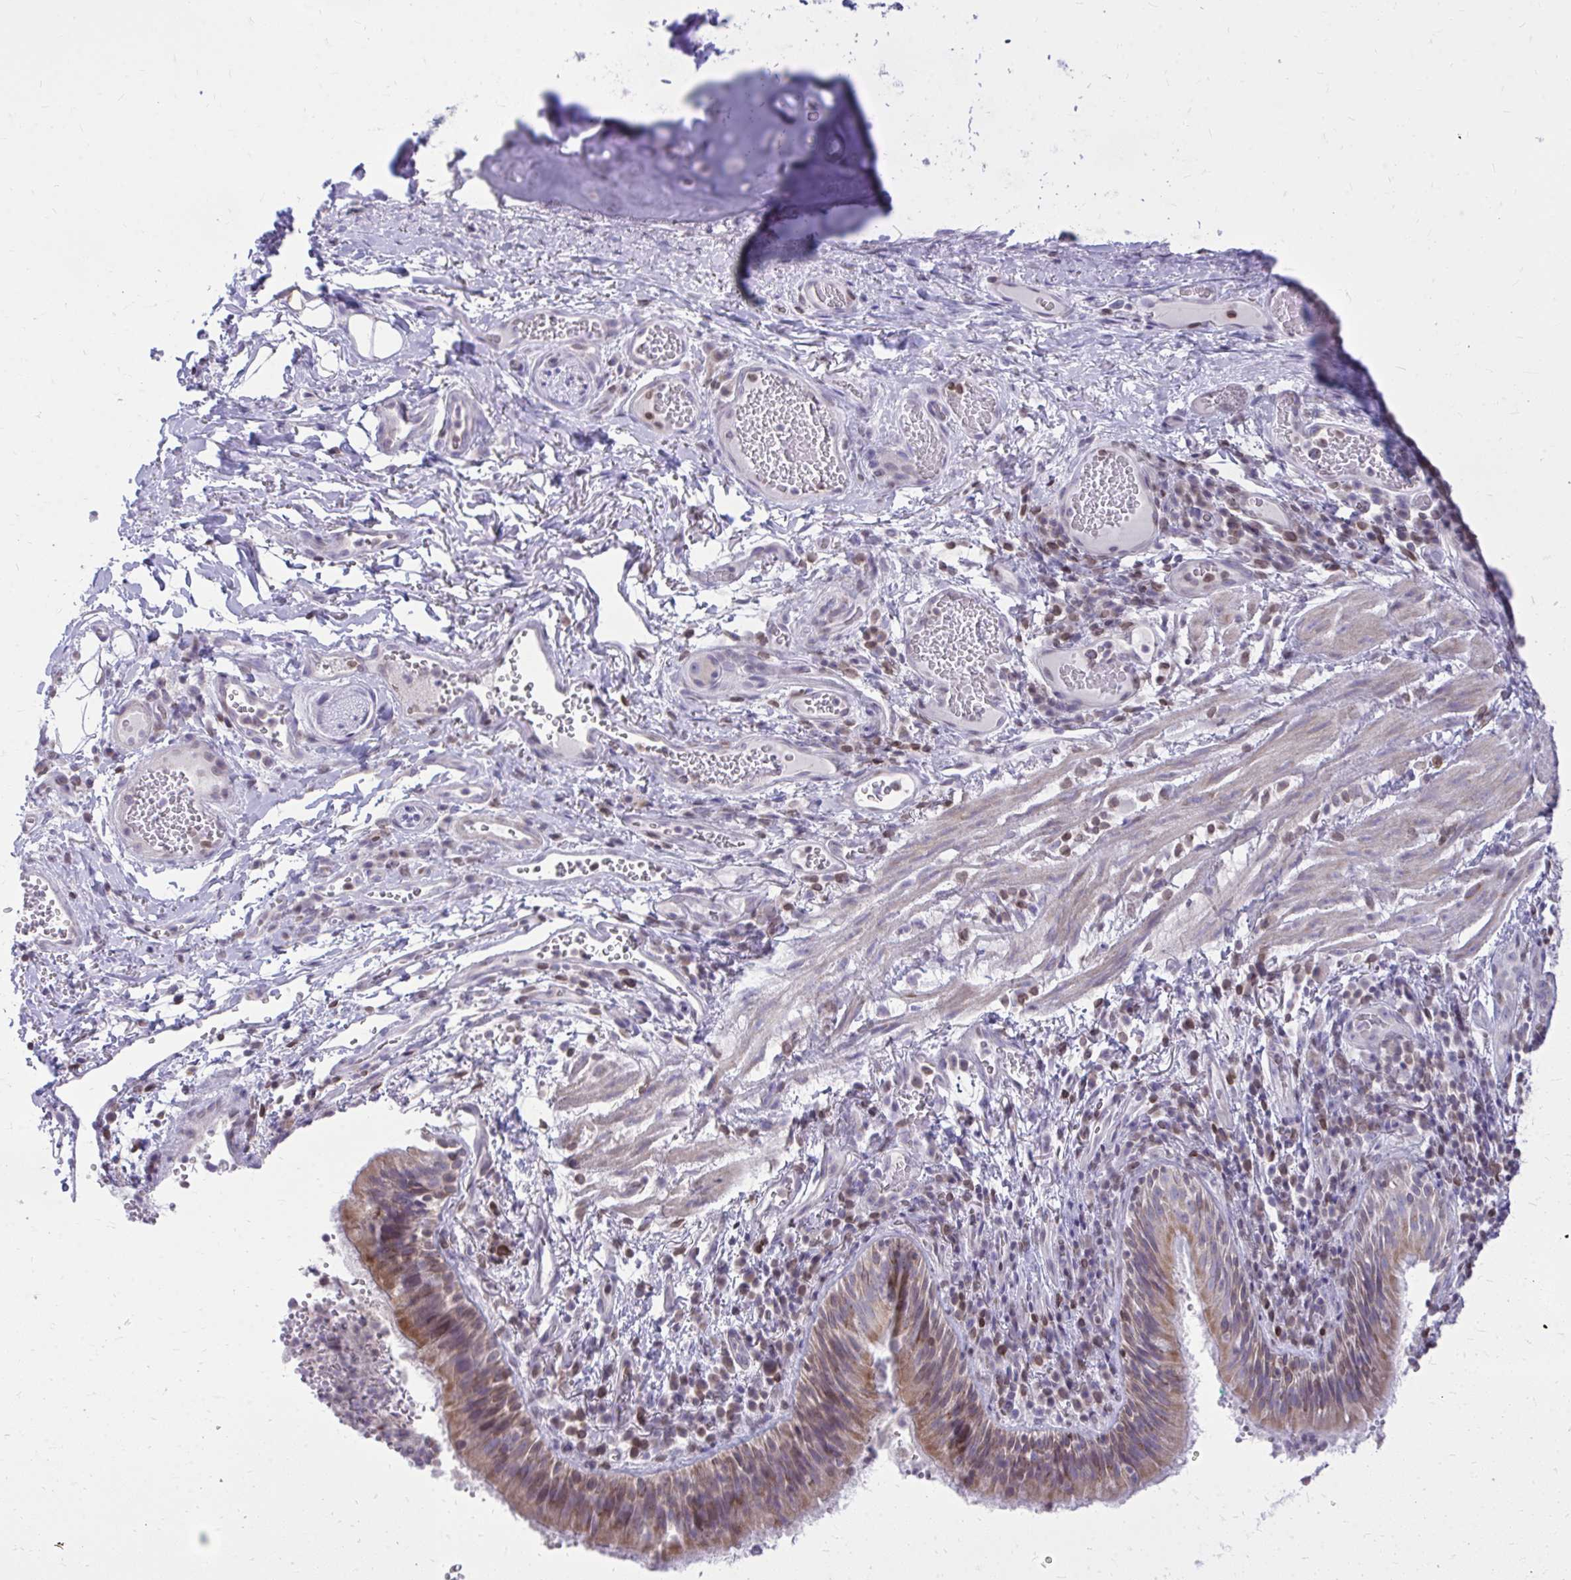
{"staining": {"intensity": "moderate", "quantity": "25%-75%", "location": "cytoplasmic/membranous,nuclear"}, "tissue": "bronchus", "cell_type": "Respiratory epithelial cells", "image_type": "normal", "snomed": [{"axis": "morphology", "description": "Normal tissue, NOS"}, {"axis": "topography", "description": "Lymph node"}, {"axis": "topography", "description": "Bronchus"}], "caption": "Immunohistochemical staining of benign bronchus exhibits medium levels of moderate cytoplasmic/membranous,nuclear staining in about 25%-75% of respiratory epithelial cells.", "gene": "RPS6KA2", "patient": {"sex": "male", "age": 56}}